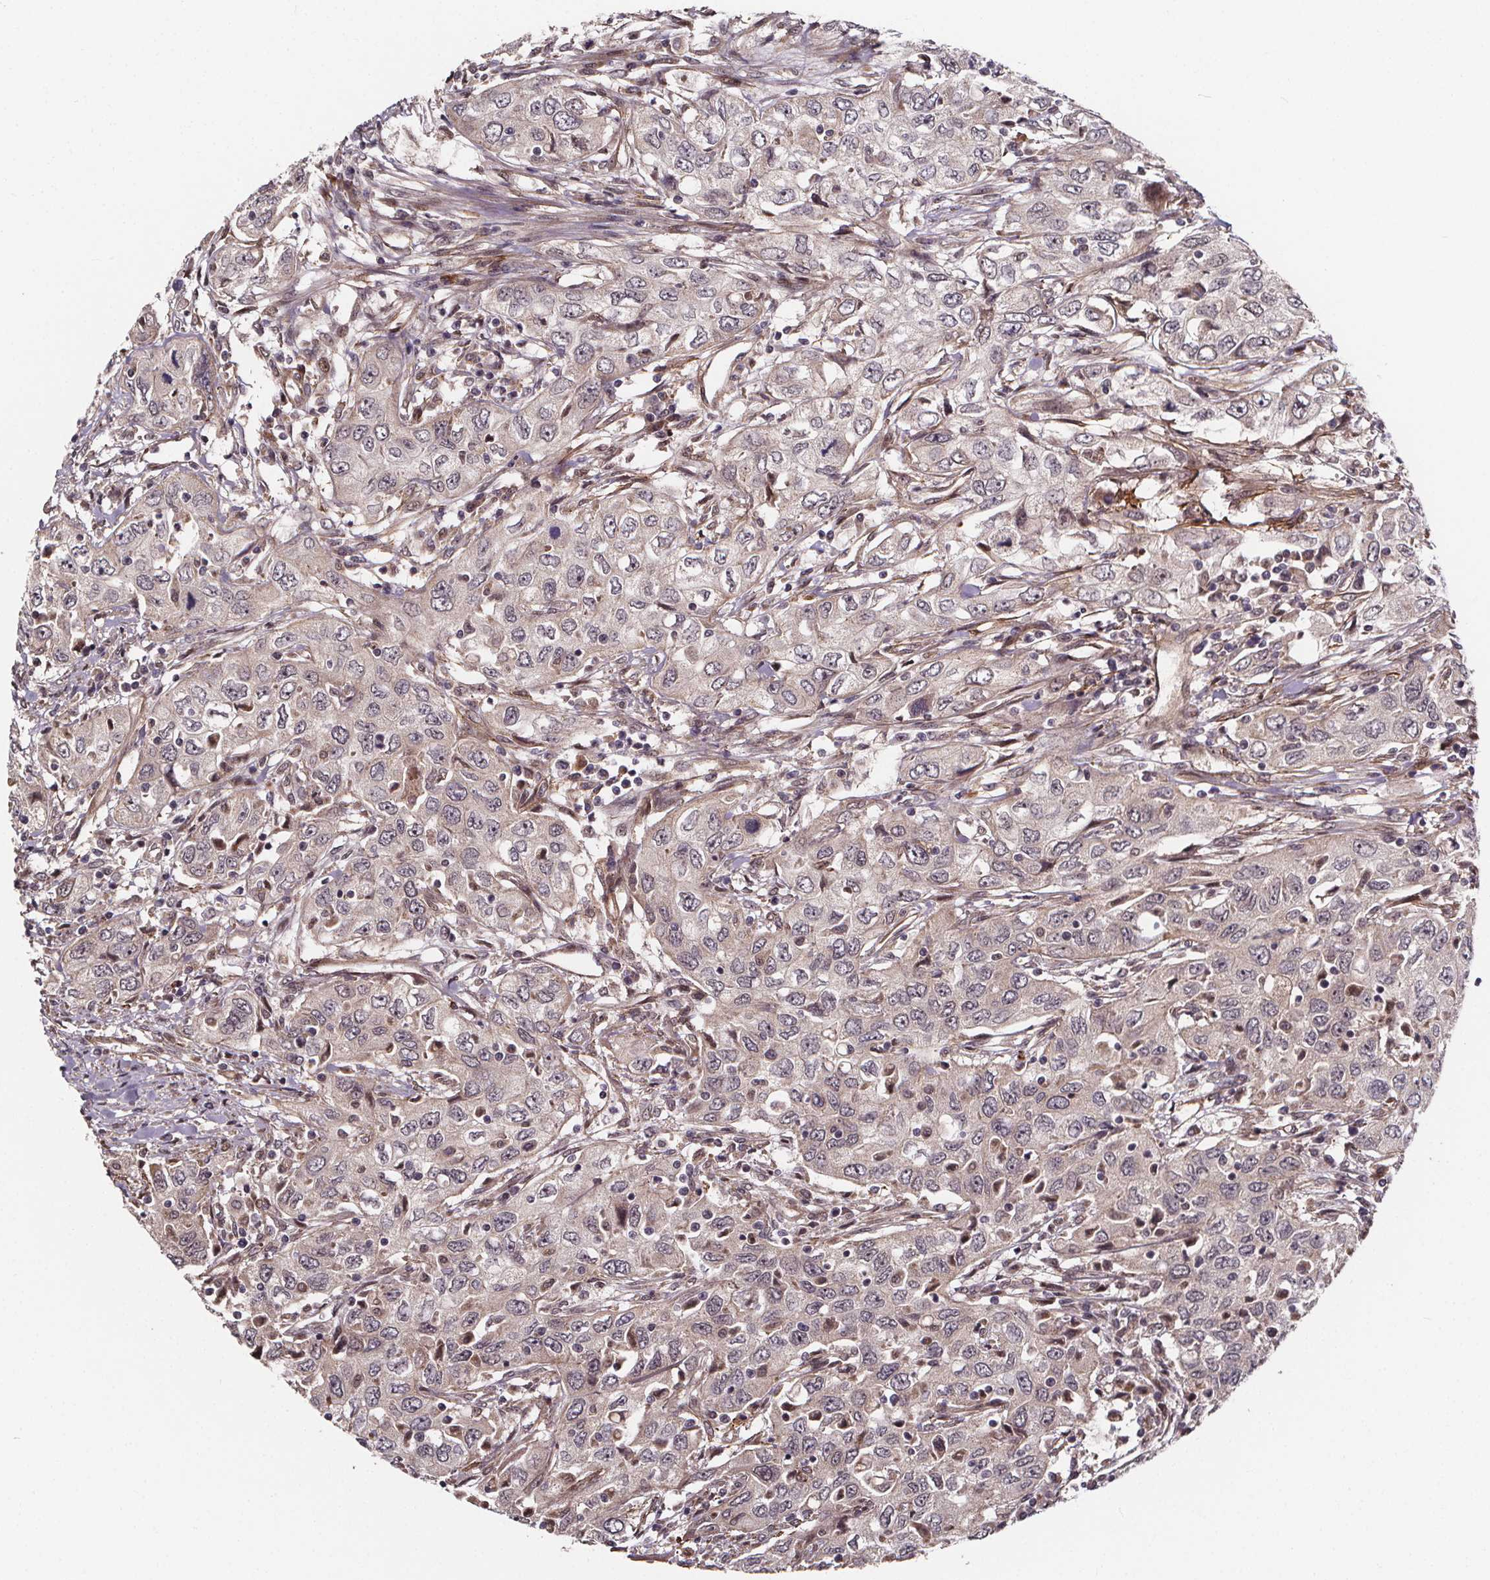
{"staining": {"intensity": "negative", "quantity": "none", "location": "none"}, "tissue": "urothelial cancer", "cell_type": "Tumor cells", "image_type": "cancer", "snomed": [{"axis": "morphology", "description": "Urothelial carcinoma, High grade"}, {"axis": "topography", "description": "Urinary bladder"}], "caption": "DAB (3,3'-diaminobenzidine) immunohistochemical staining of human high-grade urothelial carcinoma reveals no significant staining in tumor cells.", "gene": "DDIT3", "patient": {"sex": "male", "age": 76}}